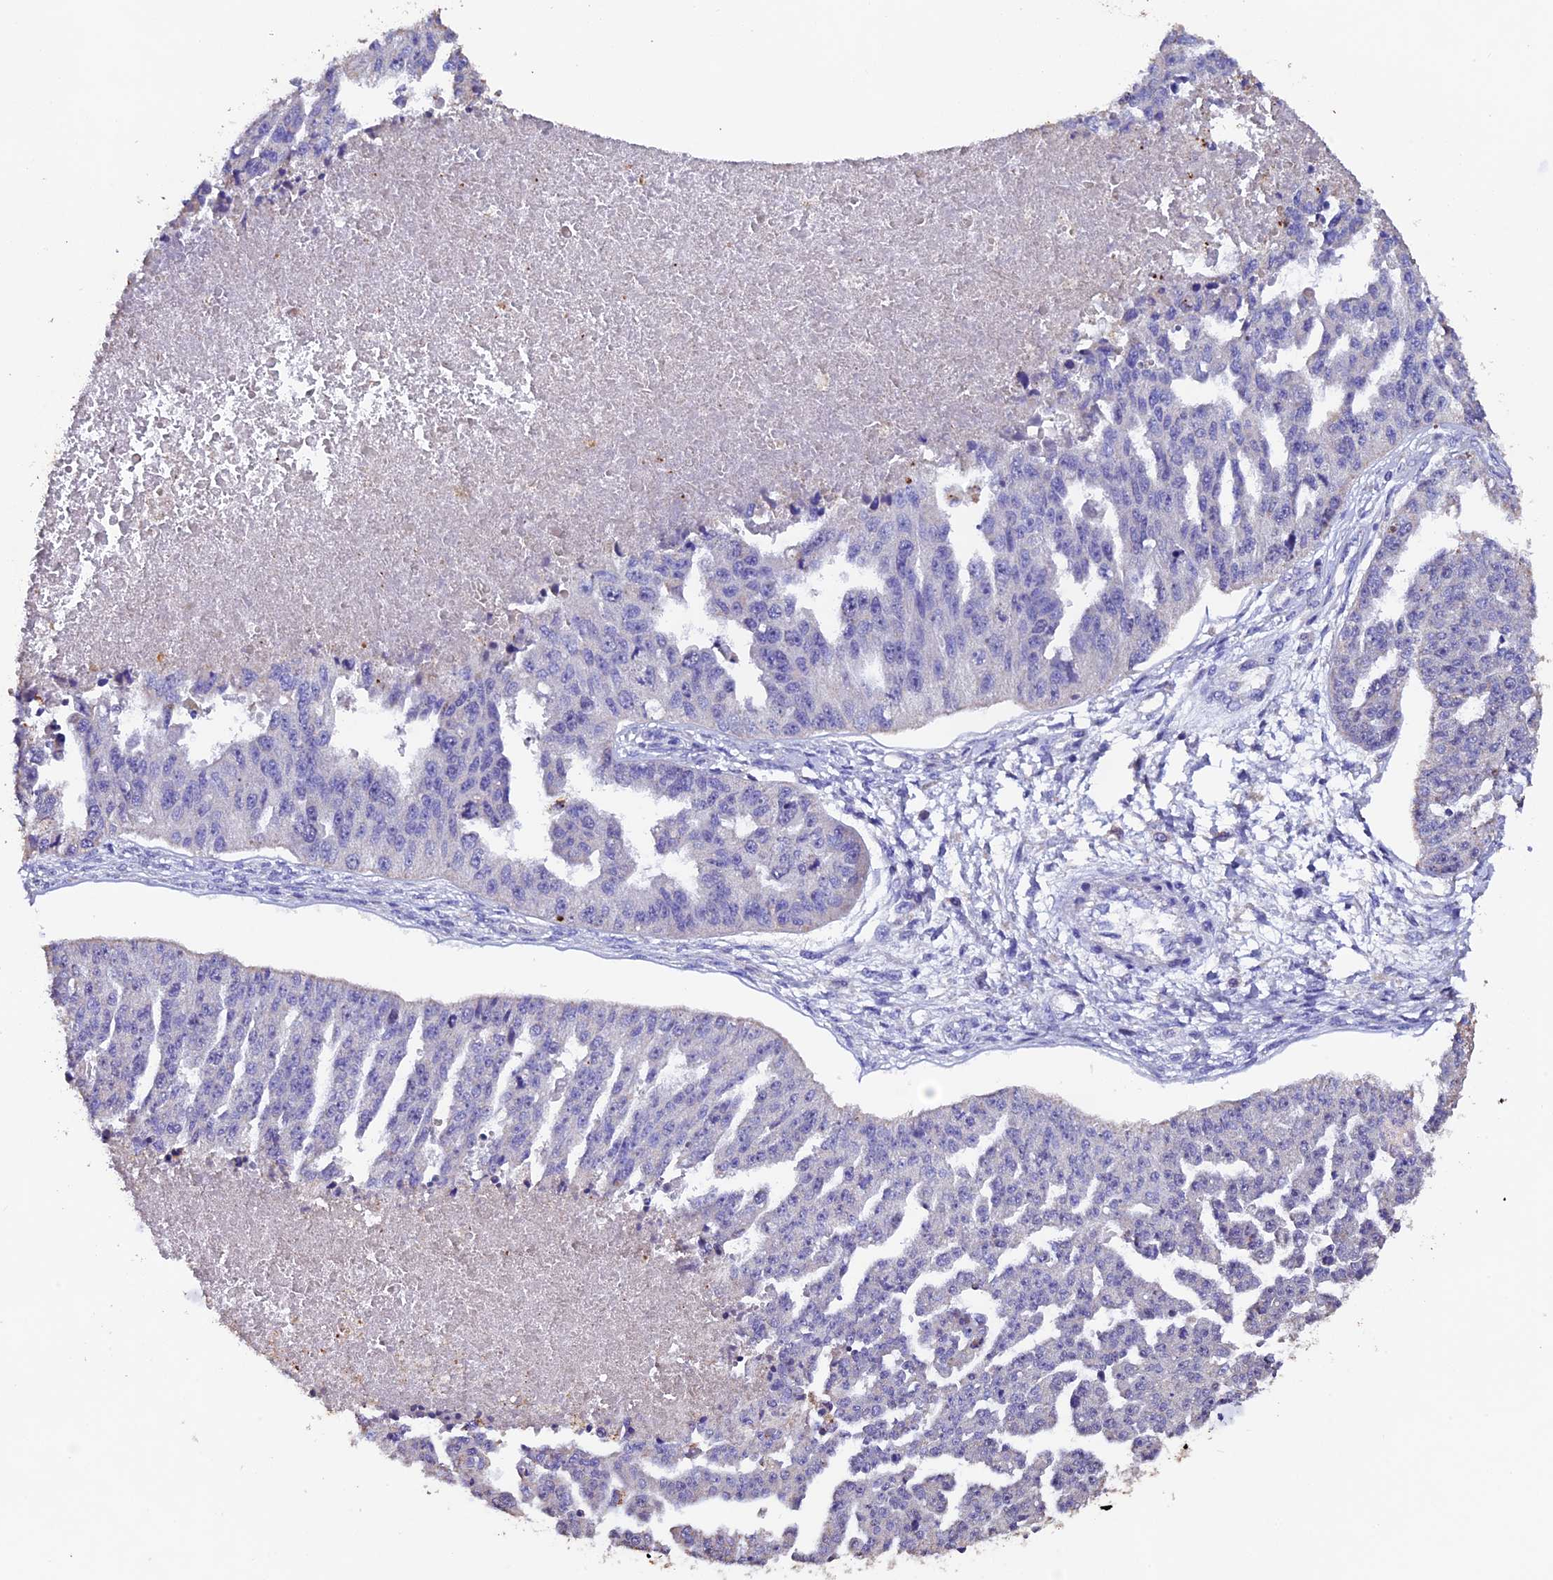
{"staining": {"intensity": "negative", "quantity": "none", "location": "none"}, "tissue": "ovarian cancer", "cell_type": "Tumor cells", "image_type": "cancer", "snomed": [{"axis": "morphology", "description": "Cystadenocarcinoma, serous, NOS"}, {"axis": "topography", "description": "Ovary"}], "caption": "A histopathology image of serous cystadenocarcinoma (ovarian) stained for a protein displays no brown staining in tumor cells. The staining was performed using DAB (3,3'-diaminobenzidine) to visualize the protein expression in brown, while the nuclei were stained in blue with hematoxylin (Magnification: 20x).", "gene": "FBXW9", "patient": {"sex": "female", "age": 58}}